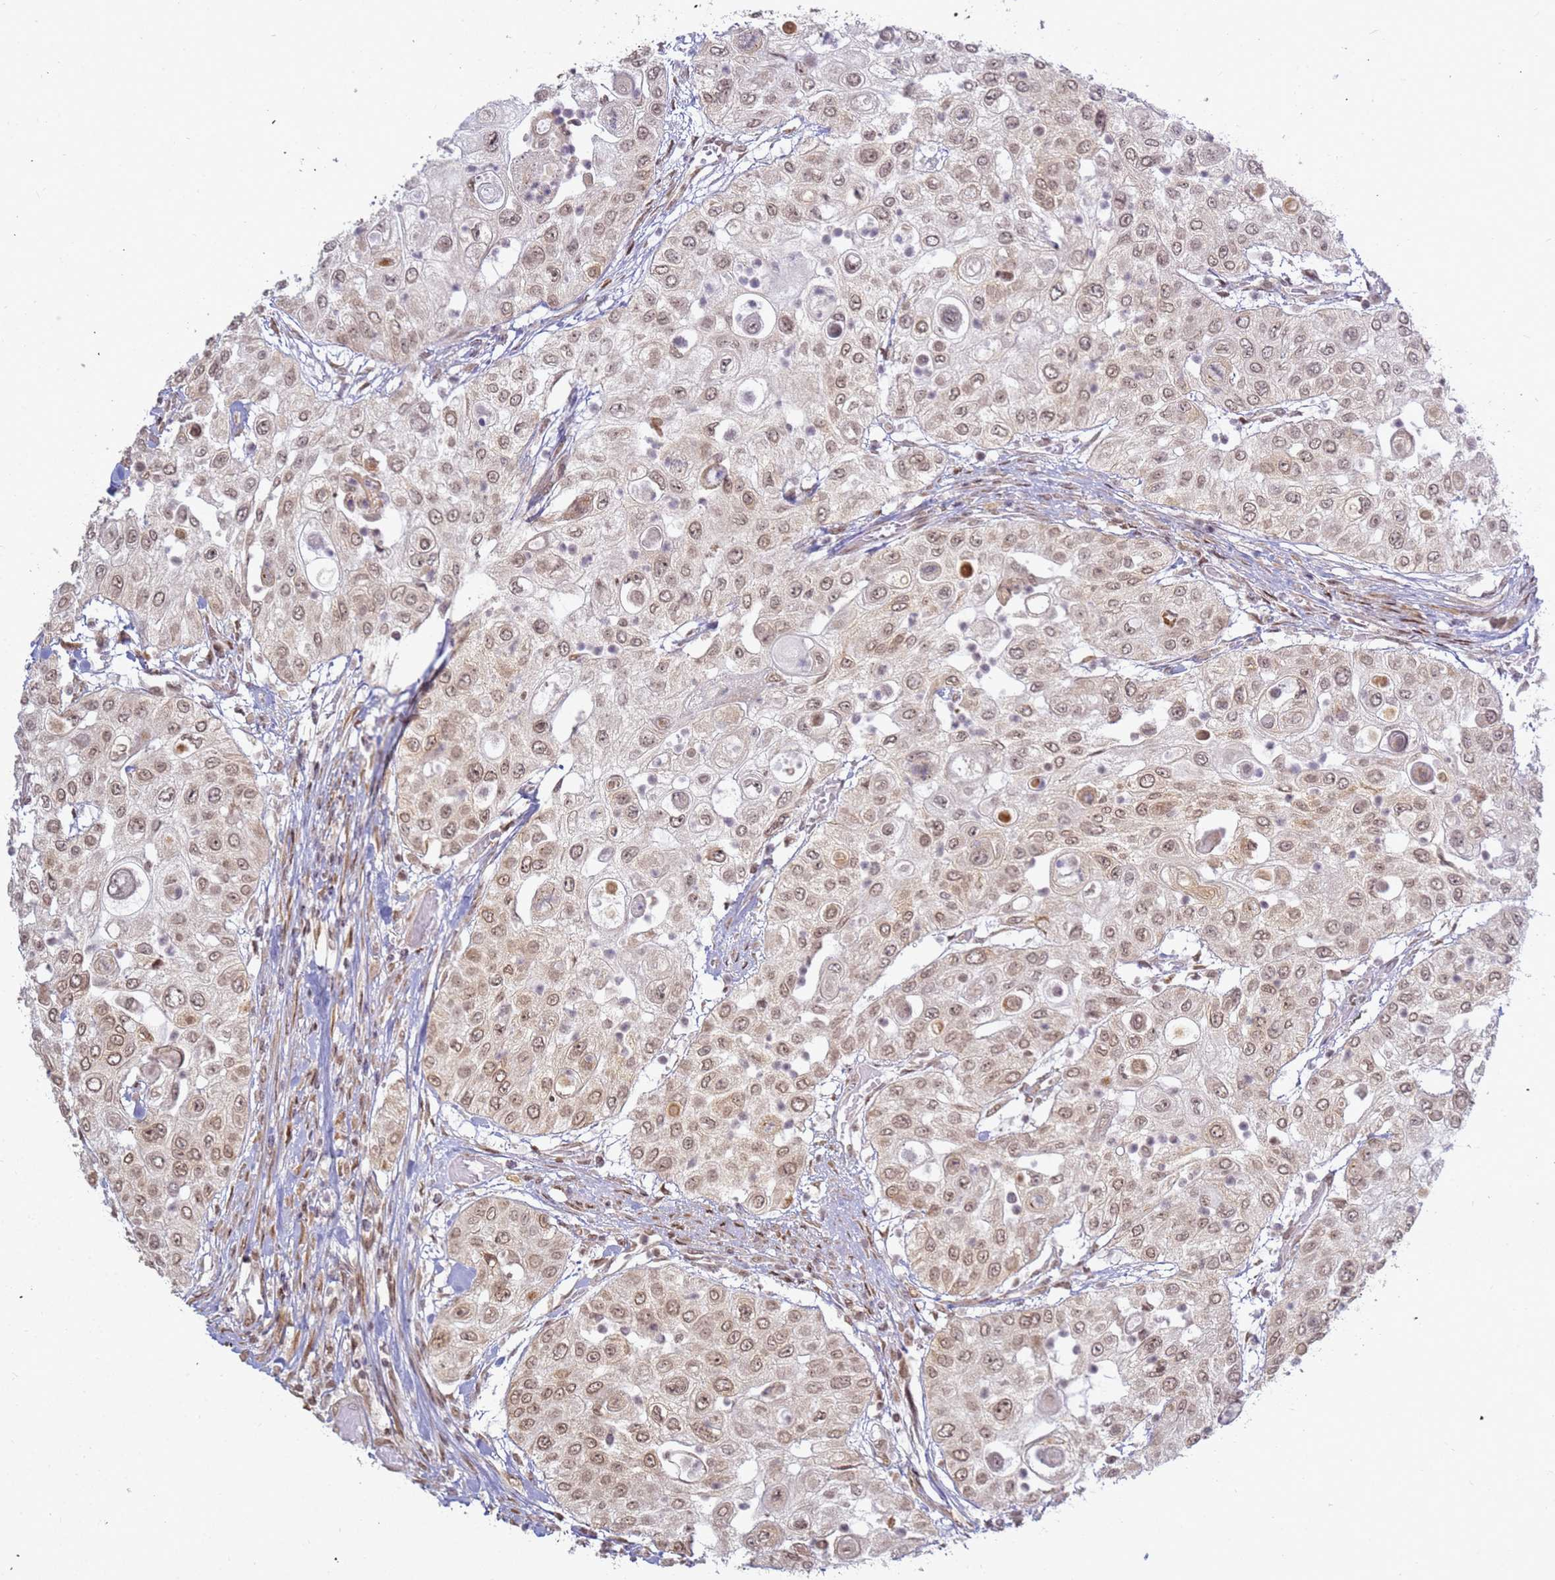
{"staining": {"intensity": "moderate", "quantity": ">75%", "location": "nuclear"}, "tissue": "urothelial cancer", "cell_type": "Tumor cells", "image_type": "cancer", "snomed": [{"axis": "morphology", "description": "Urothelial carcinoma, High grade"}, {"axis": "topography", "description": "Urinary bladder"}], "caption": "Moderate nuclear staining for a protein is seen in about >75% of tumor cells of urothelial cancer using immunohistochemistry (IHC).", "gene": "ABCA2", "patient": {"sex": "female", "age": 79}}